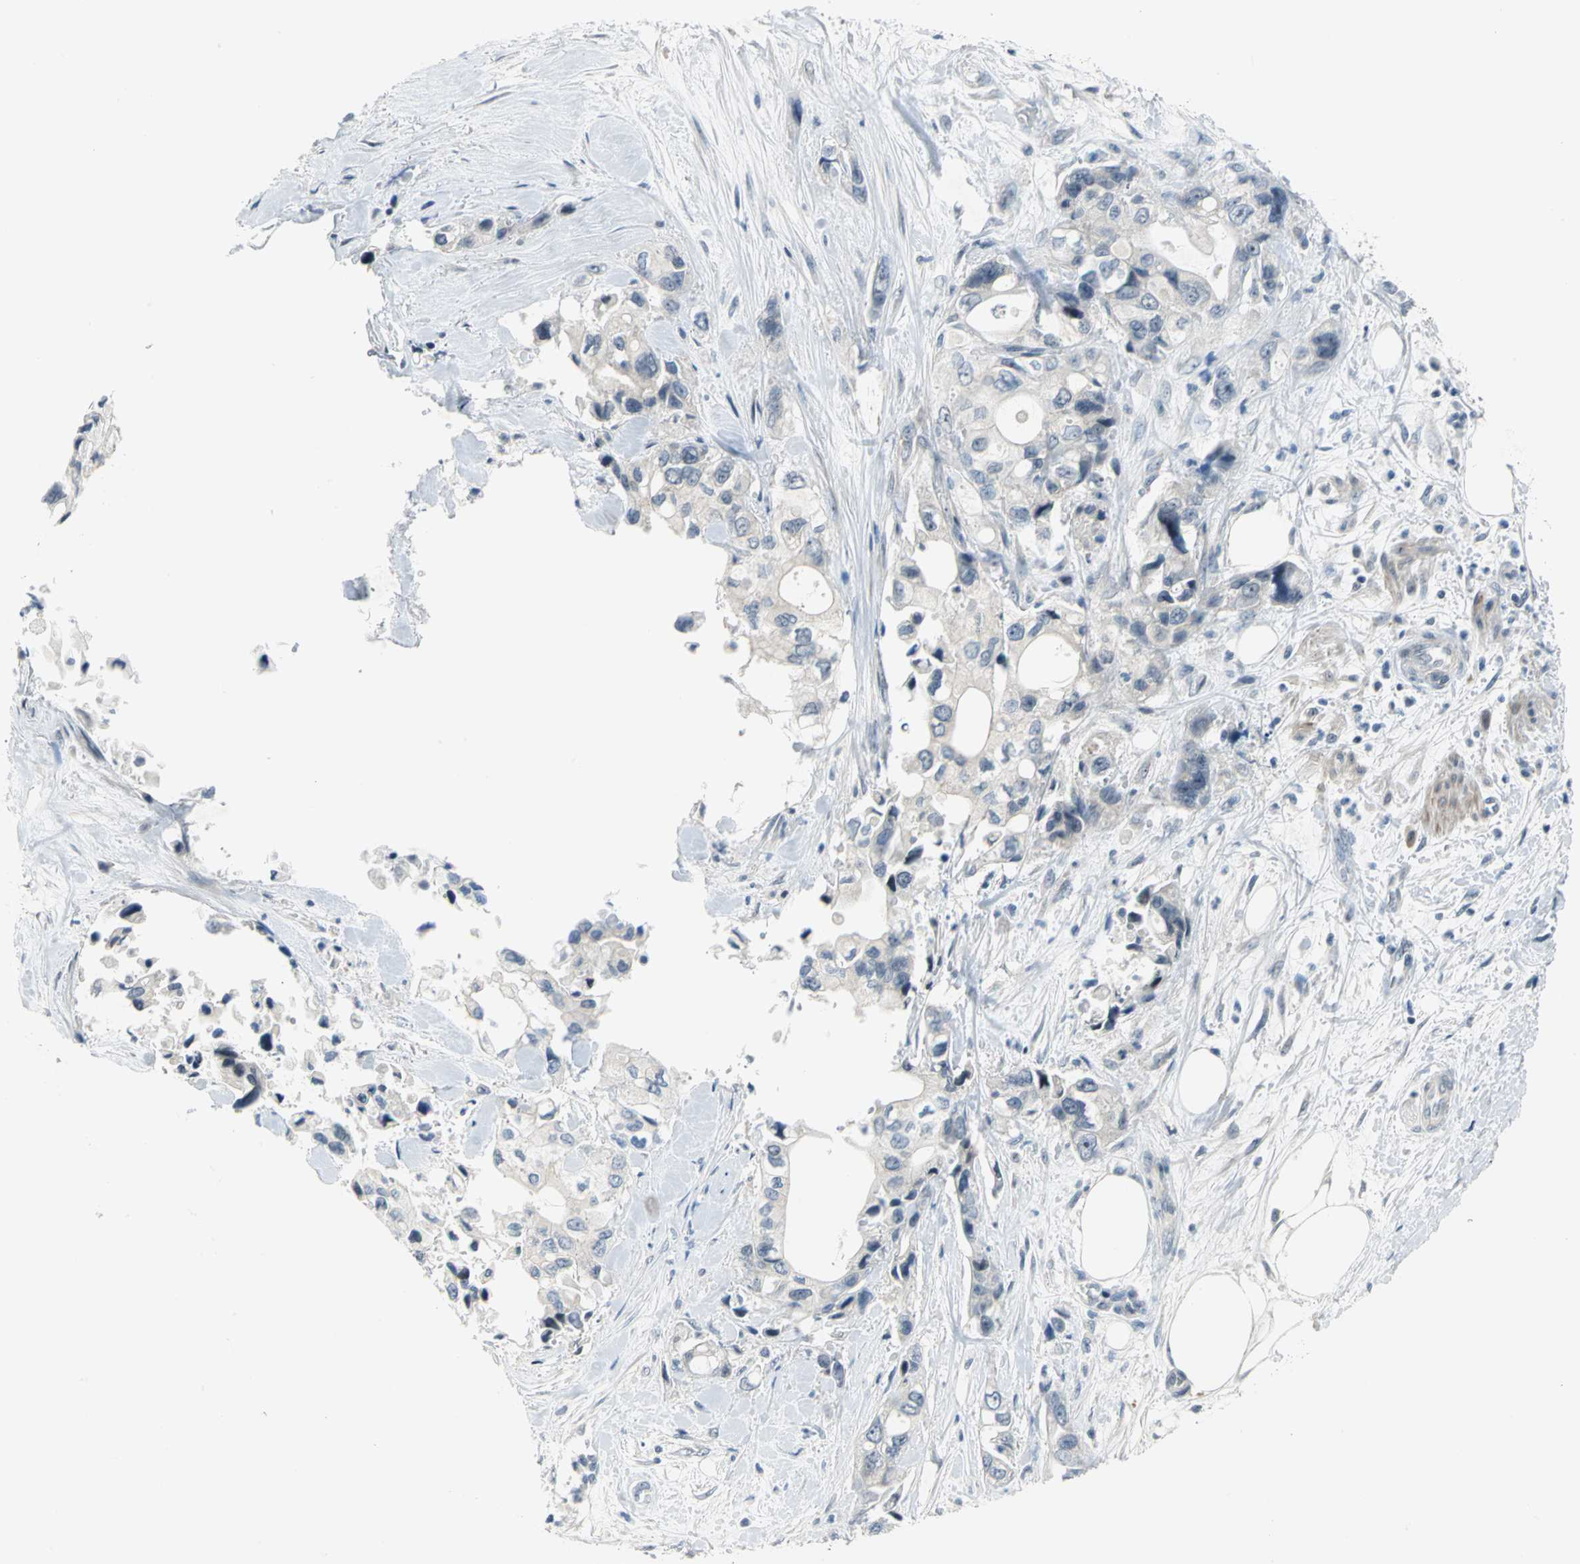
{"staining": {"intensity": "moderate", "quantity": "25%-75%", "location": "nuclear"}, "tissue": "pancreatic cancer", "cell_type": "Tumor cells", "image_type": "cancer", "snomed": [{"axis": "morphology", "description": "Adenocarcinoma, NOS"}, {"axis": "topography", "description": "Pancreas"}], "caption": "Tumor cells exhibit medium levels of moderate nuclear staining in about 25%-75% of cells in human pancreatic cancer (adenocarcinoma). Using DAB (brown) and hematoxylin (blue) stains, captured at high magnification using brightfield microscopy.", "gene": "MYBBP1A", "patient": {"sex": "male", "age": 70}}